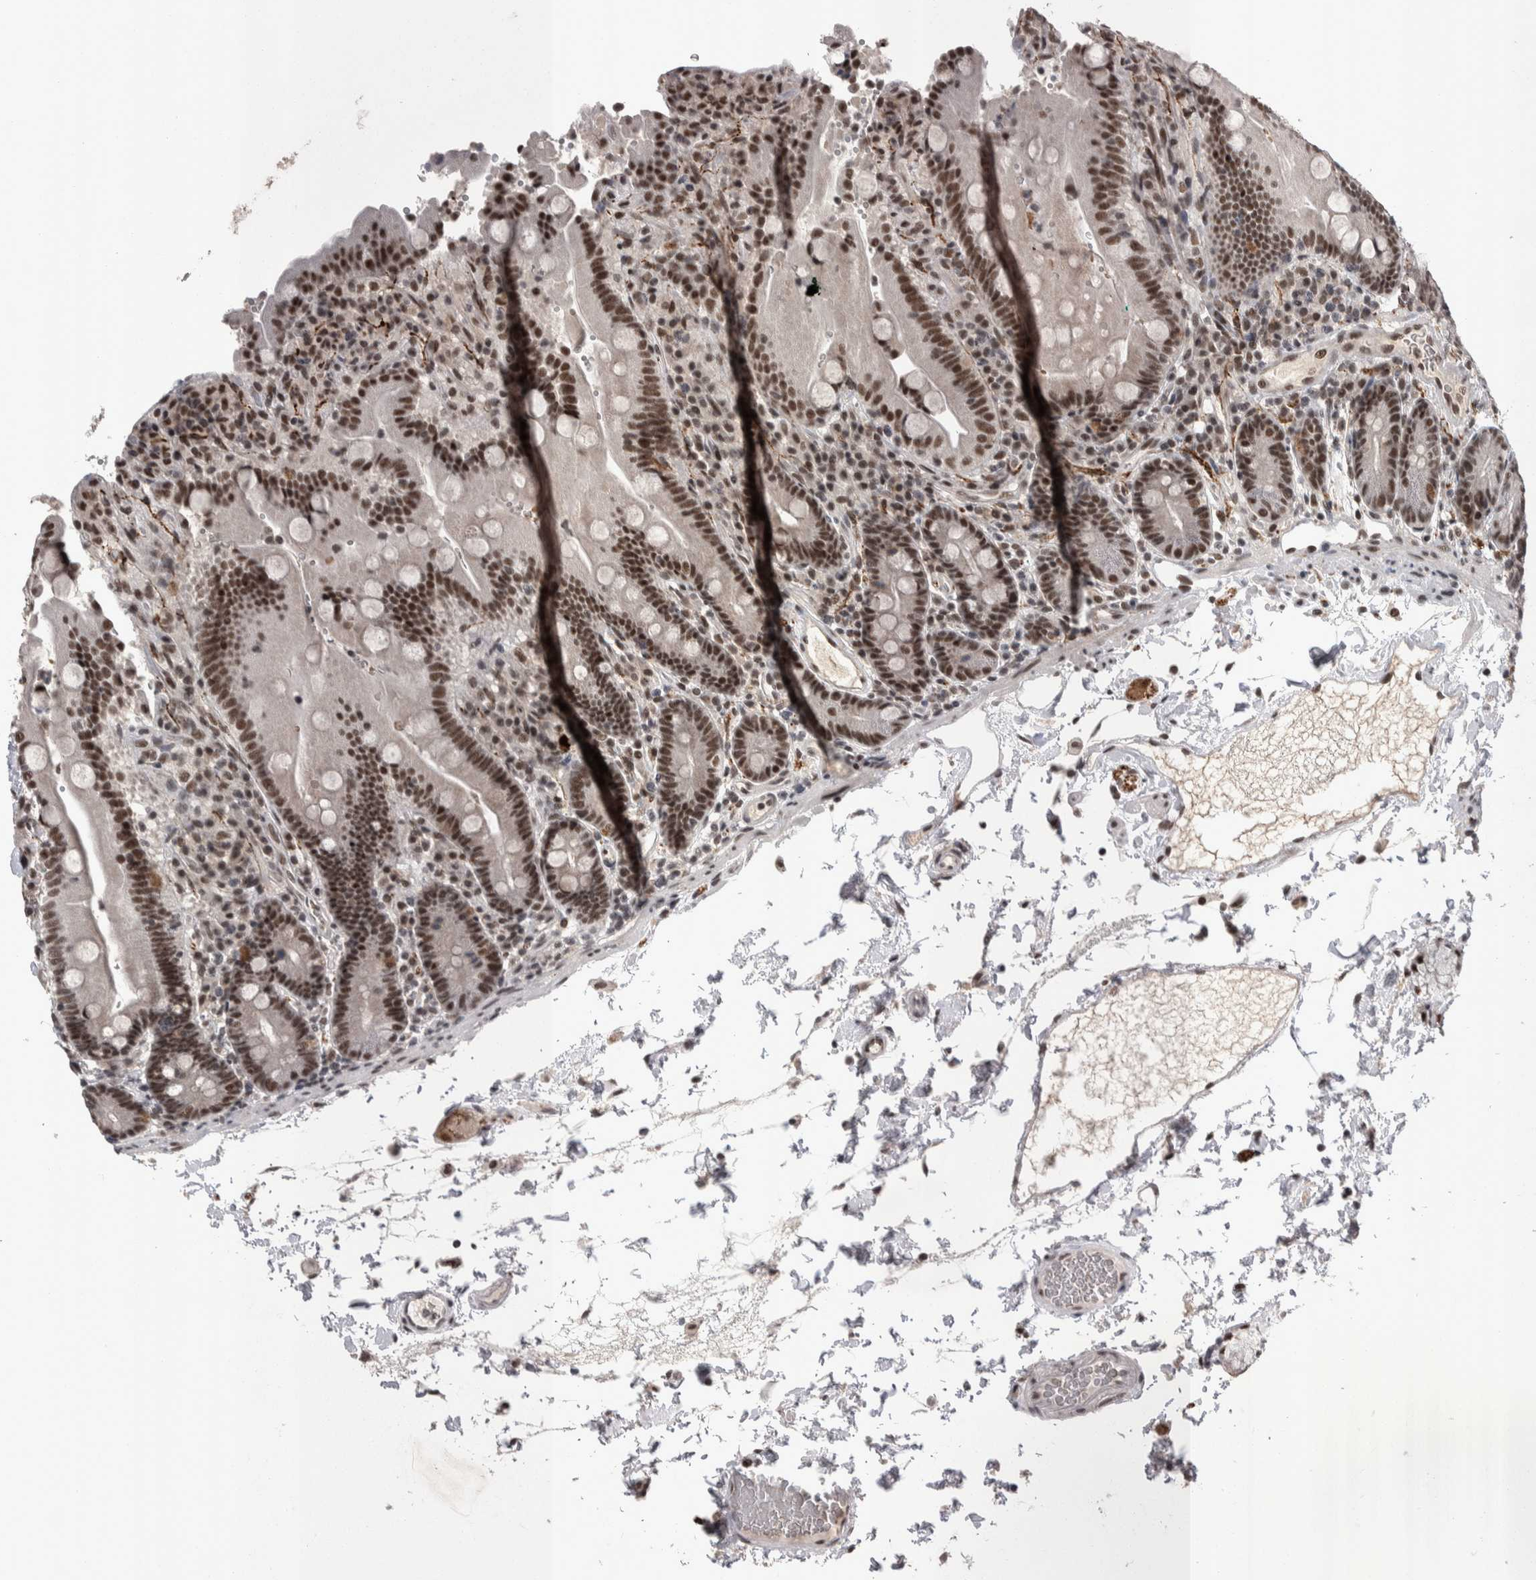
{"staining": {"intensity": "strong", "quantity": ">75%", "location": "nuclear"}, "tissue": "duodenum", "cell_type": "Glandular cells", "image_type": "normal", "snomed": [{"axis": "morphology", "description": "Normal tissue, NOS"}, {"axis": "topography", "description": "Small intestine, NOS"}], "caption": "The micrograph shows a brown stain indicating the presence of a protein in the nuclear of glandular cells in duodenum.", "gene": "DMTF1", "patient": {"sex": "female", "age": 71}}